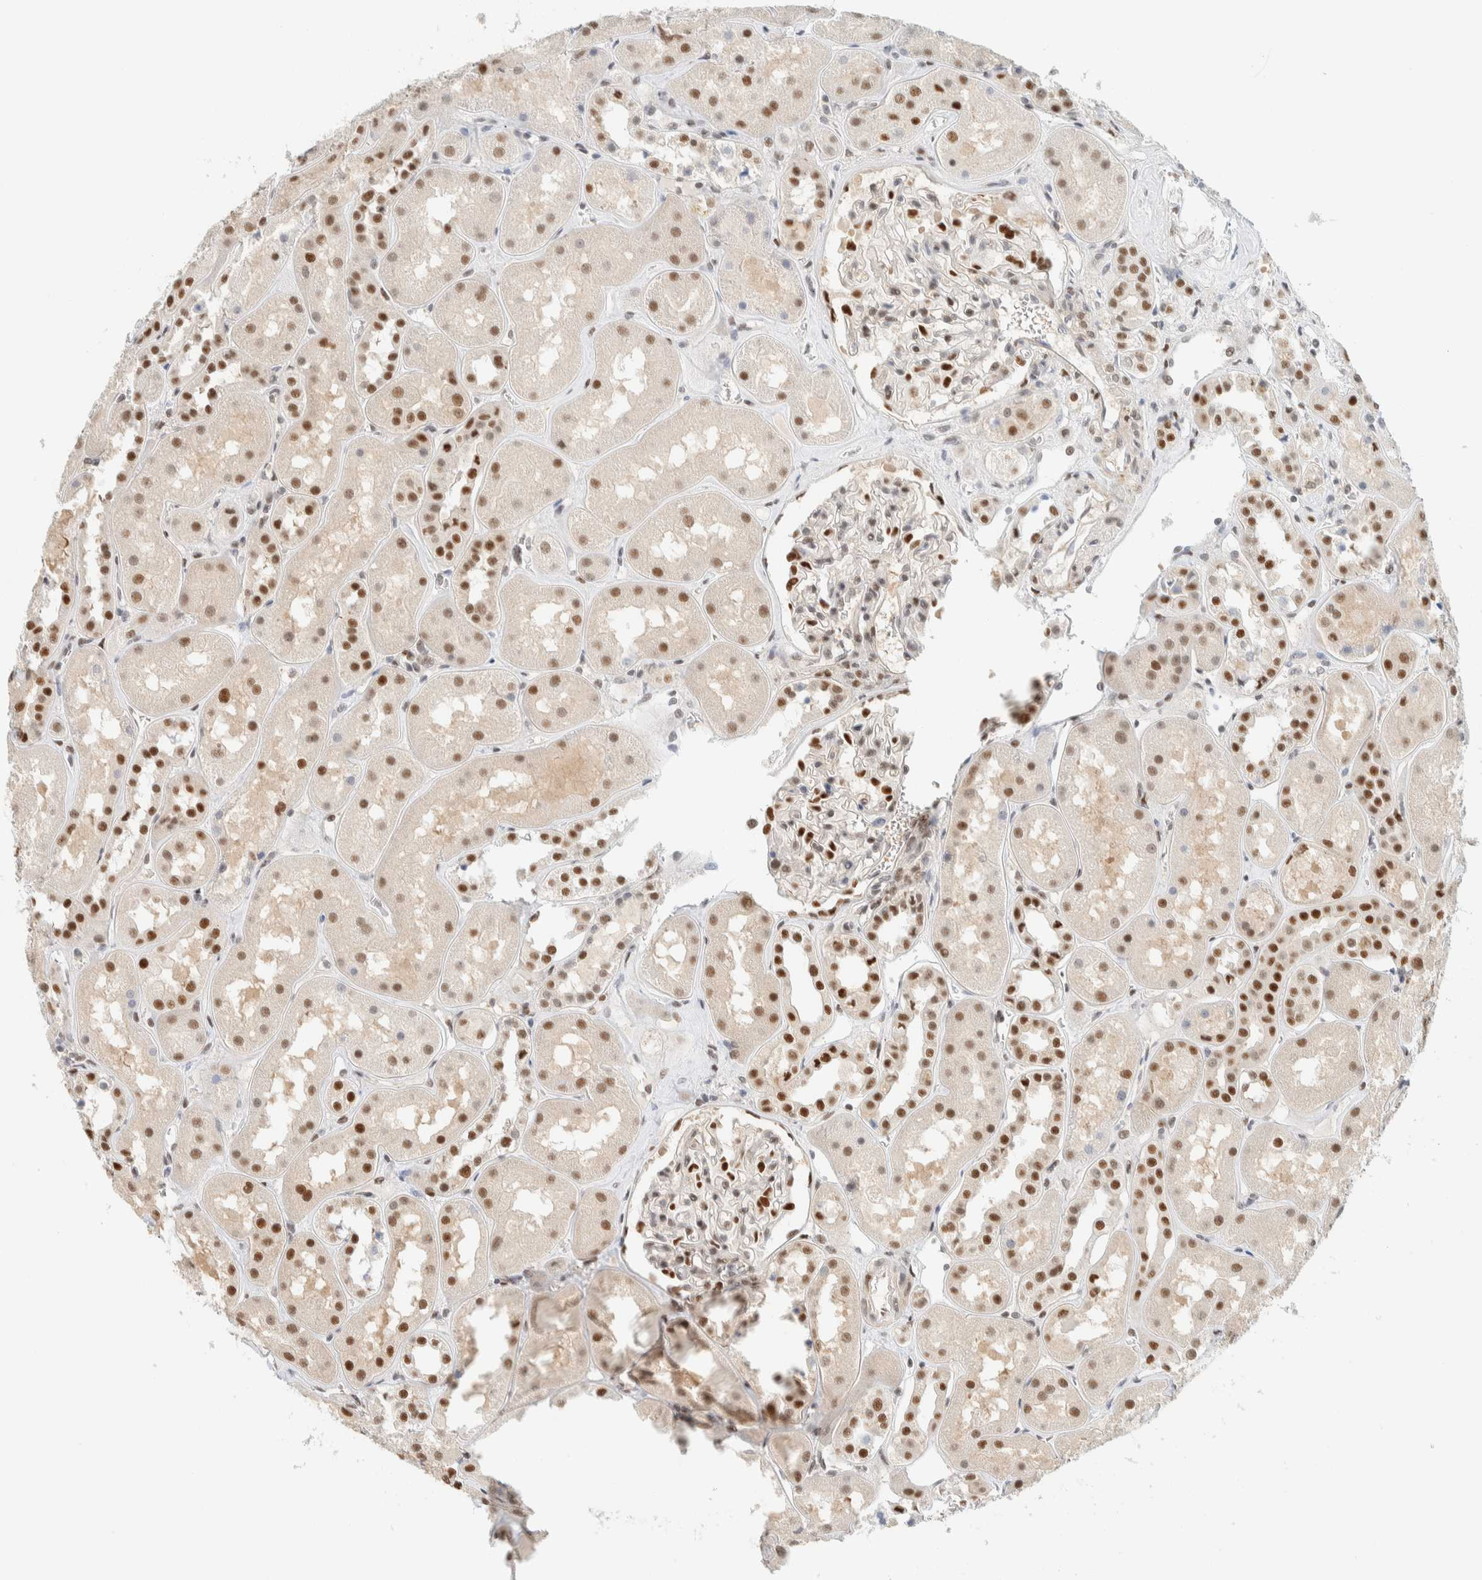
{"staining": {"intensity": "strong", "quantity": "25%-75%", "location": "nuclear"}, "tissue": "kidney", "cell_type": "Cells in glomeruli", "image_type": "normal", "snomed": [{"axis": "morphology", "description": "Normal tissue, NOS"}, {"axis": "topography", "description": "Kidney"}], "caption": "A histopathology image of kidney stained for a protein demonstrates strong nuclear brown staining in cells in glomeruli.", "gene": "ZNF683", "patient": {"sex": "male", "age": 70}}